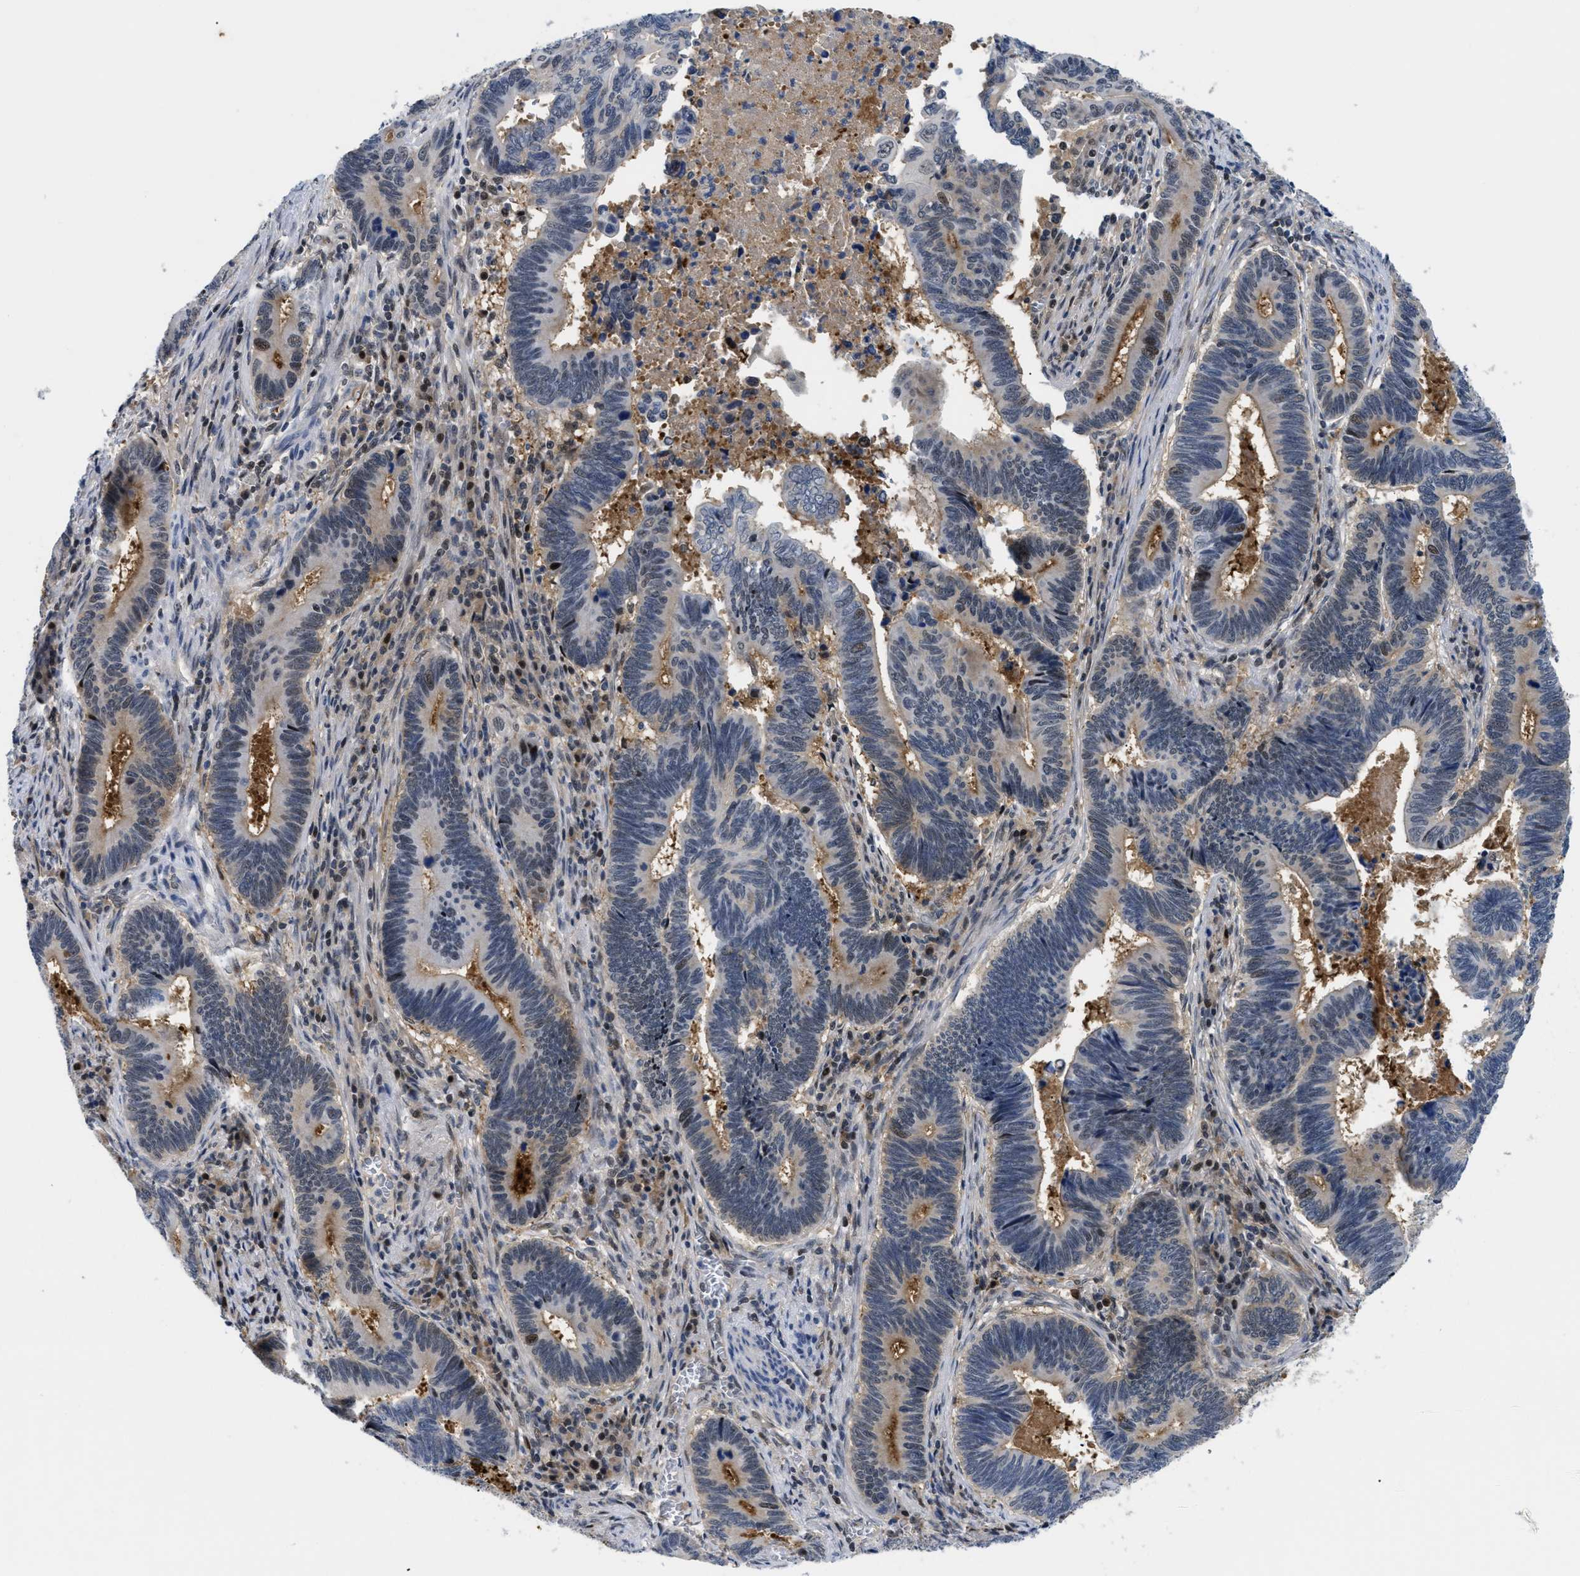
{"staining": {"intensity": "moderate", "quantity": "25%-75%", "location": "cytoplasmic/membranous,nuclear"}, "tissue": "pancreatic cancer", "cell_type": "Tumor cells", "image_type": "cancer", "snomed": [{"axis": "morphology", "description": "Adenocarcinoma, NOS"}, {"axis": "topography", "description": "Pancreas"}], "caption": "IHC image of neoplastic tissue: human pancreatic cancer stained using immunohistochemistry (IHC) displays medium levels of moderate protein expression localized specifically in the cytoplasmic/membranous and nuclear of tumor cells, appearing as a cytoplasmic/membranous and nuclear brown color.", "gene": "SLC29A2", "patient": {"sex": "female", "age": 70}}